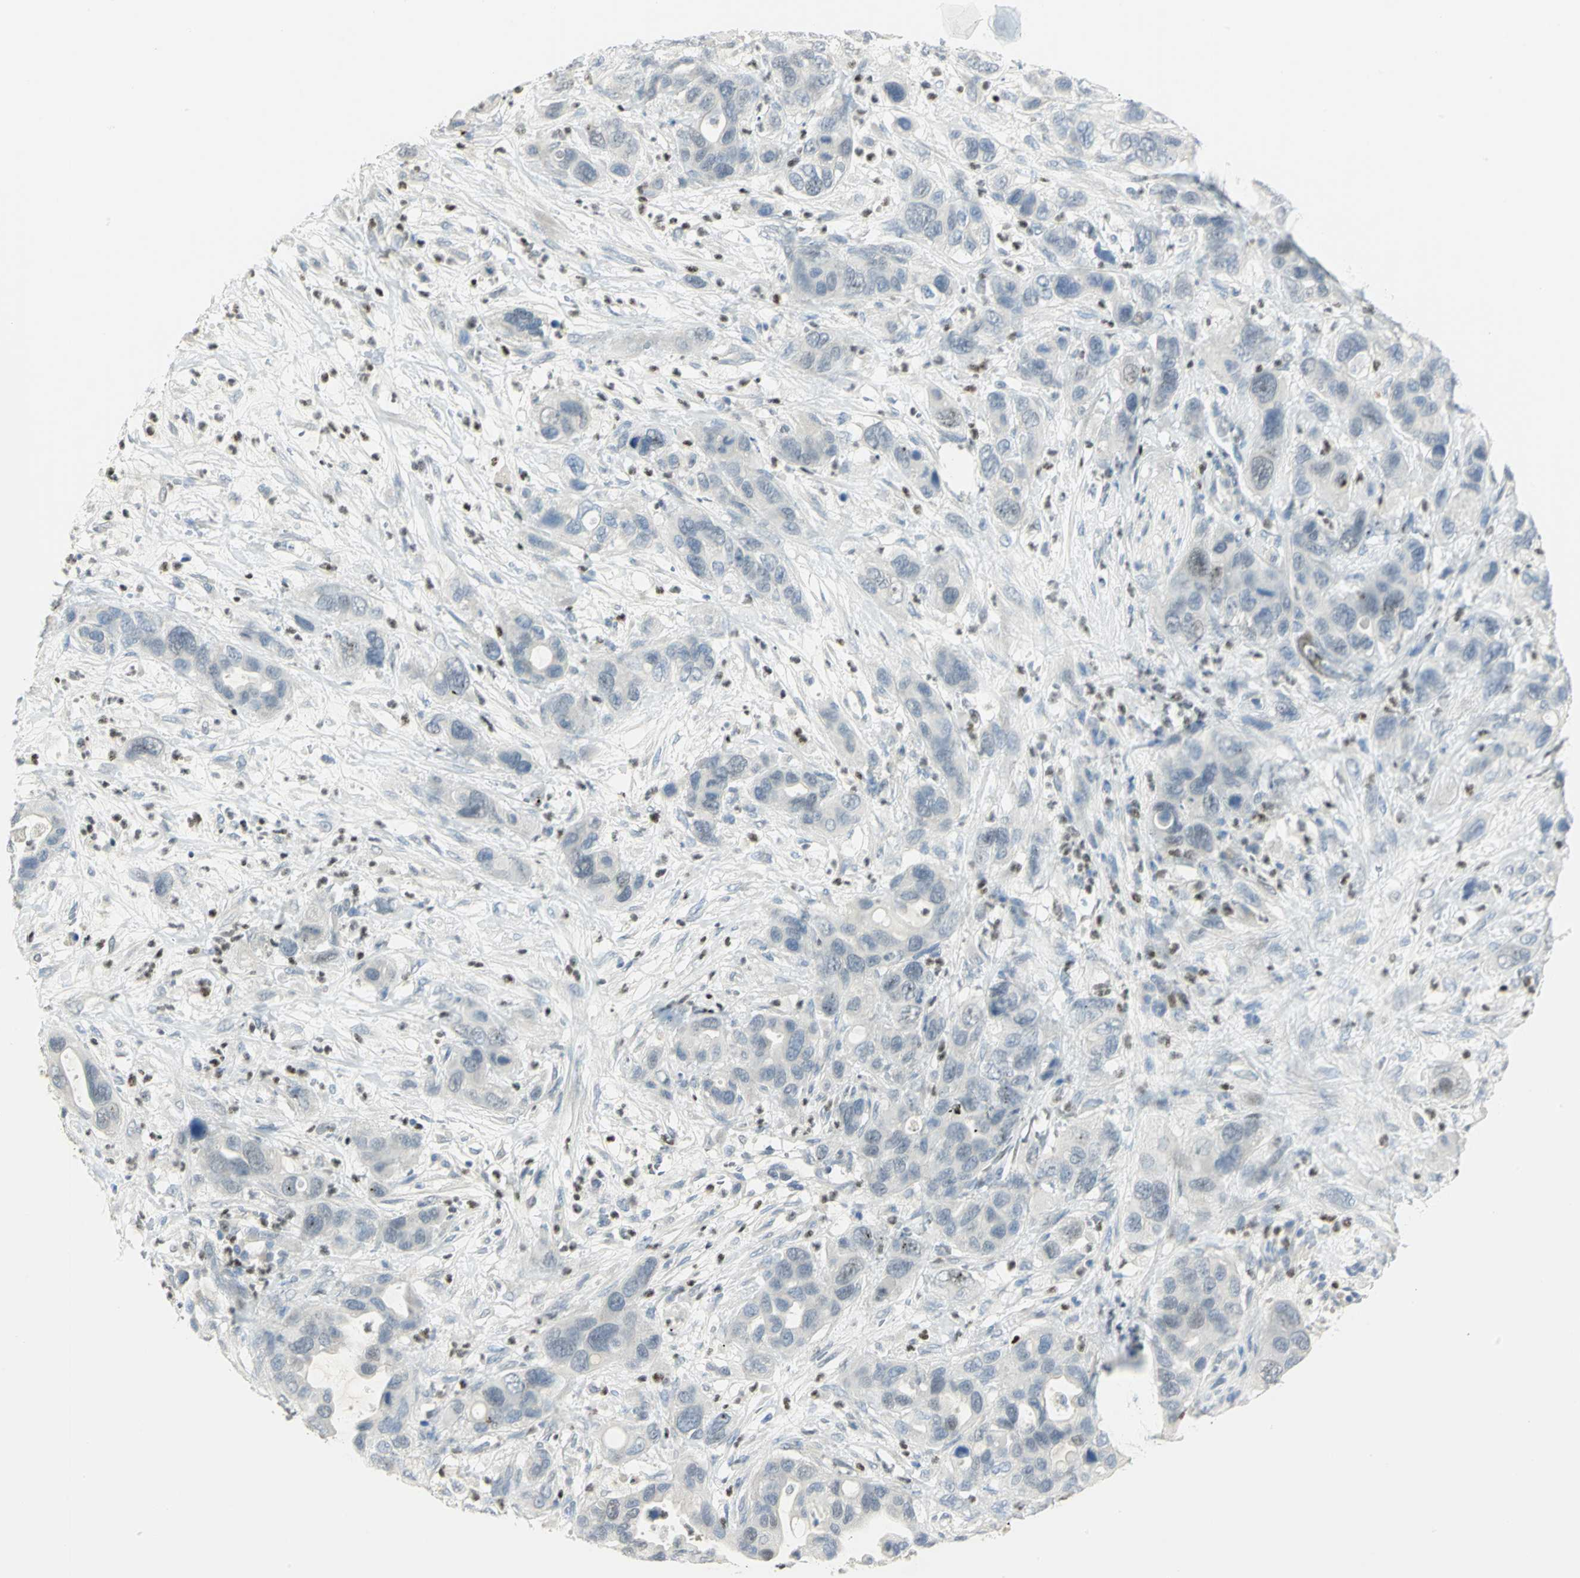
{"staining": {"intensity": "negative", "quantity": "none", "location": "none"}, "tissue": "pancreatic cancer", "cell_type": "Tumor cells", "image_type": "cancer", "snomed": [{"axis": "morphology", "description": "Adenocarcinoma, NOS"}, {"axis": "topography", "description": "Pancreas"}], "caption": "An immunohistochemistry (IHC) image of pancreatic adenocarcinoma is shown. There is no staining in tumor cells of pancreatic adenocarcinoma.", "gene": "BCL6", "patient": {"sex": "female", "age": 71}}